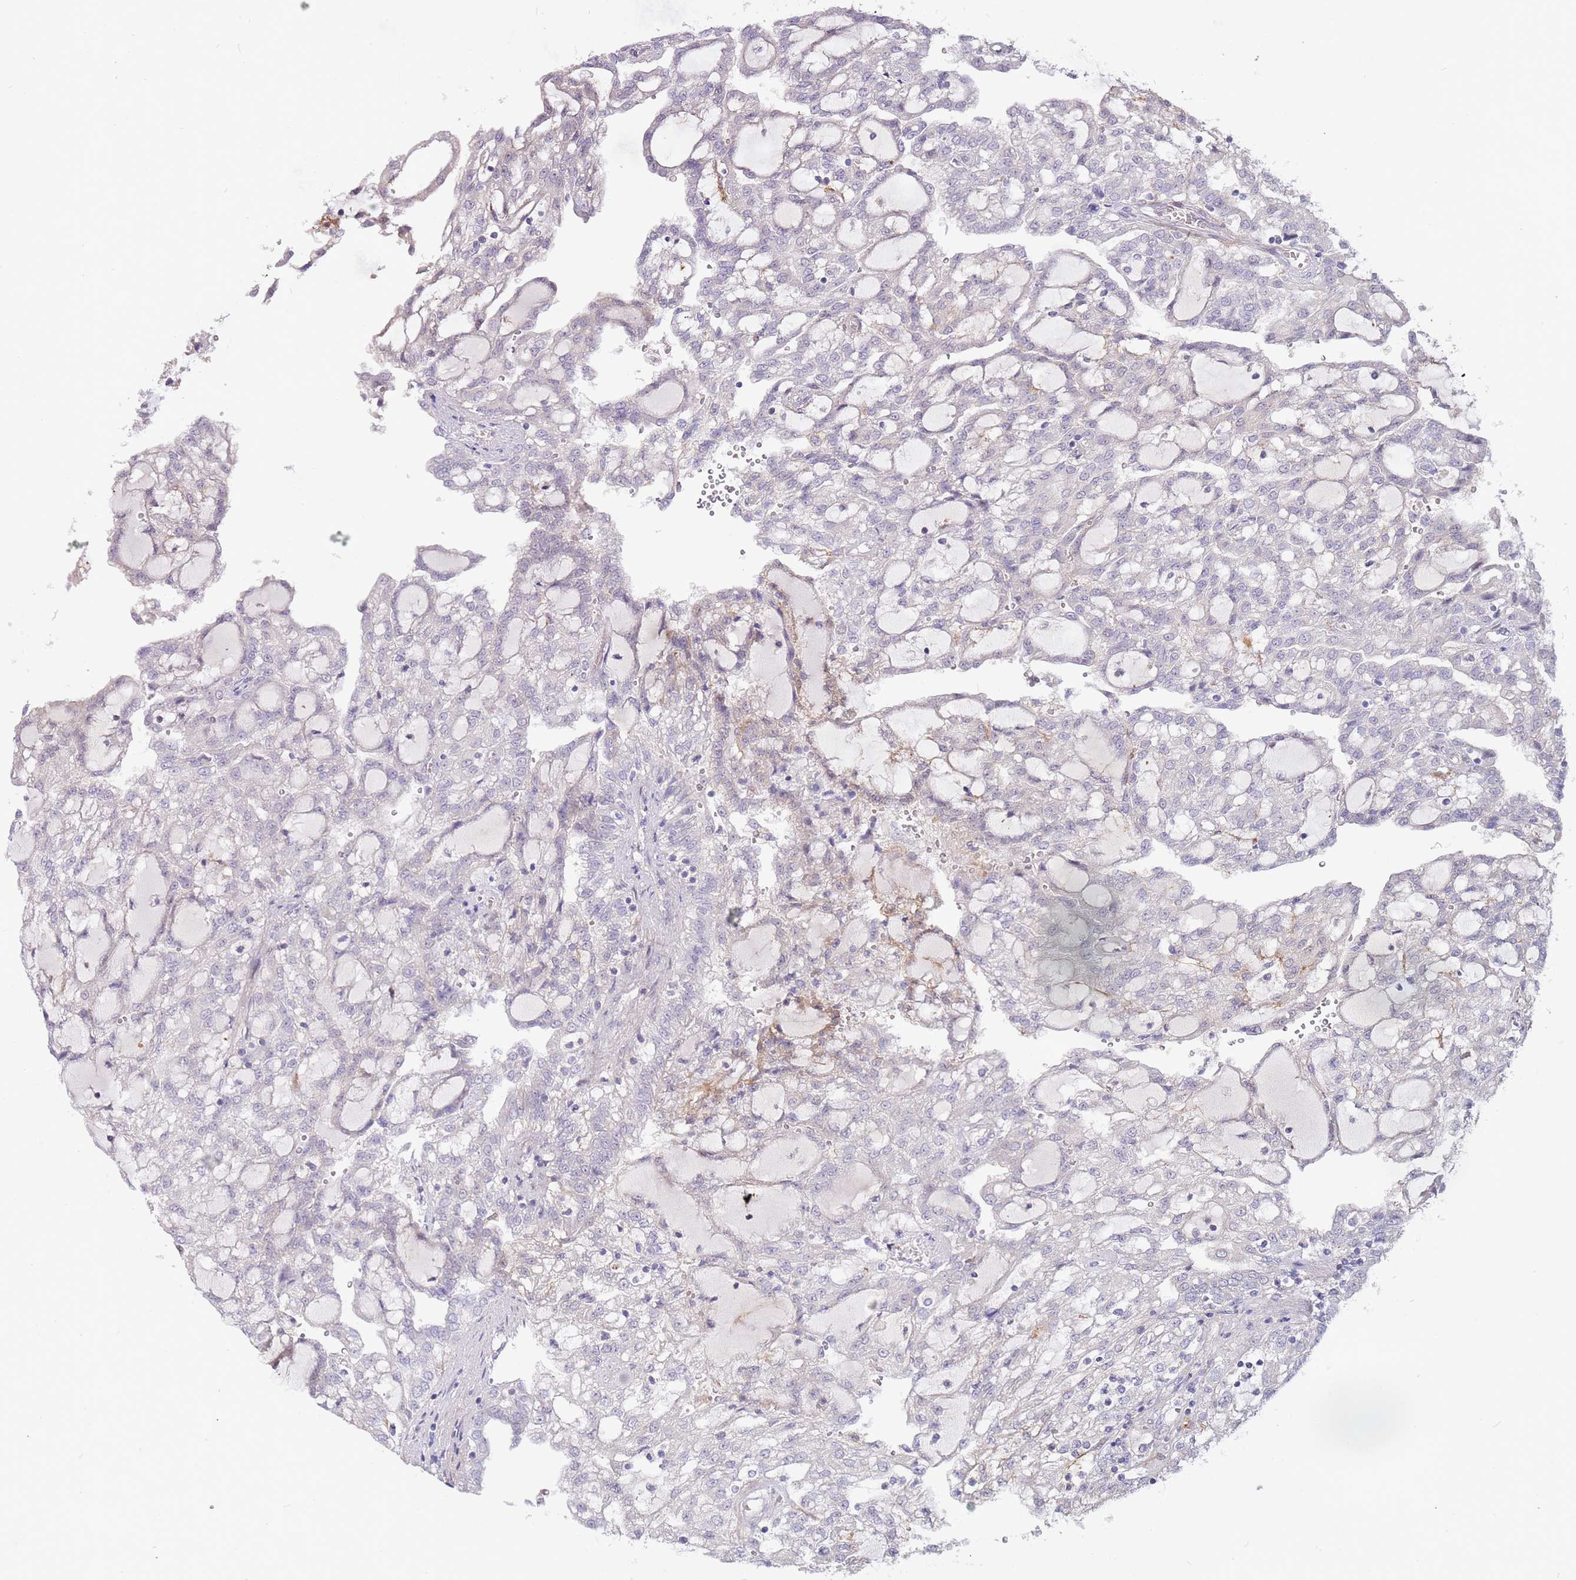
{"staining": {"intensity": "negative", "quantity": "none", "location": "none"}, "tissue": "renal cancer", "cell_type": "Tumor cells", "image_type": "cancer", "snomed": [{"axis": "morphology", "description": "Adenocarcinoma, NOS"}, {"axis": "topography", "description": "Kidney"}], "caption": "High power microscopy photomicrograph of an immunohistochemistry image of renal cancer, revealing no significant expression in tumor cells. Brightfield microscopy of IHC stained with DAB (brown) and hematoxylin (blue), captured at high magnification.", "gene": "MTG2", "patient": {"sex": "male", "age": 63}}